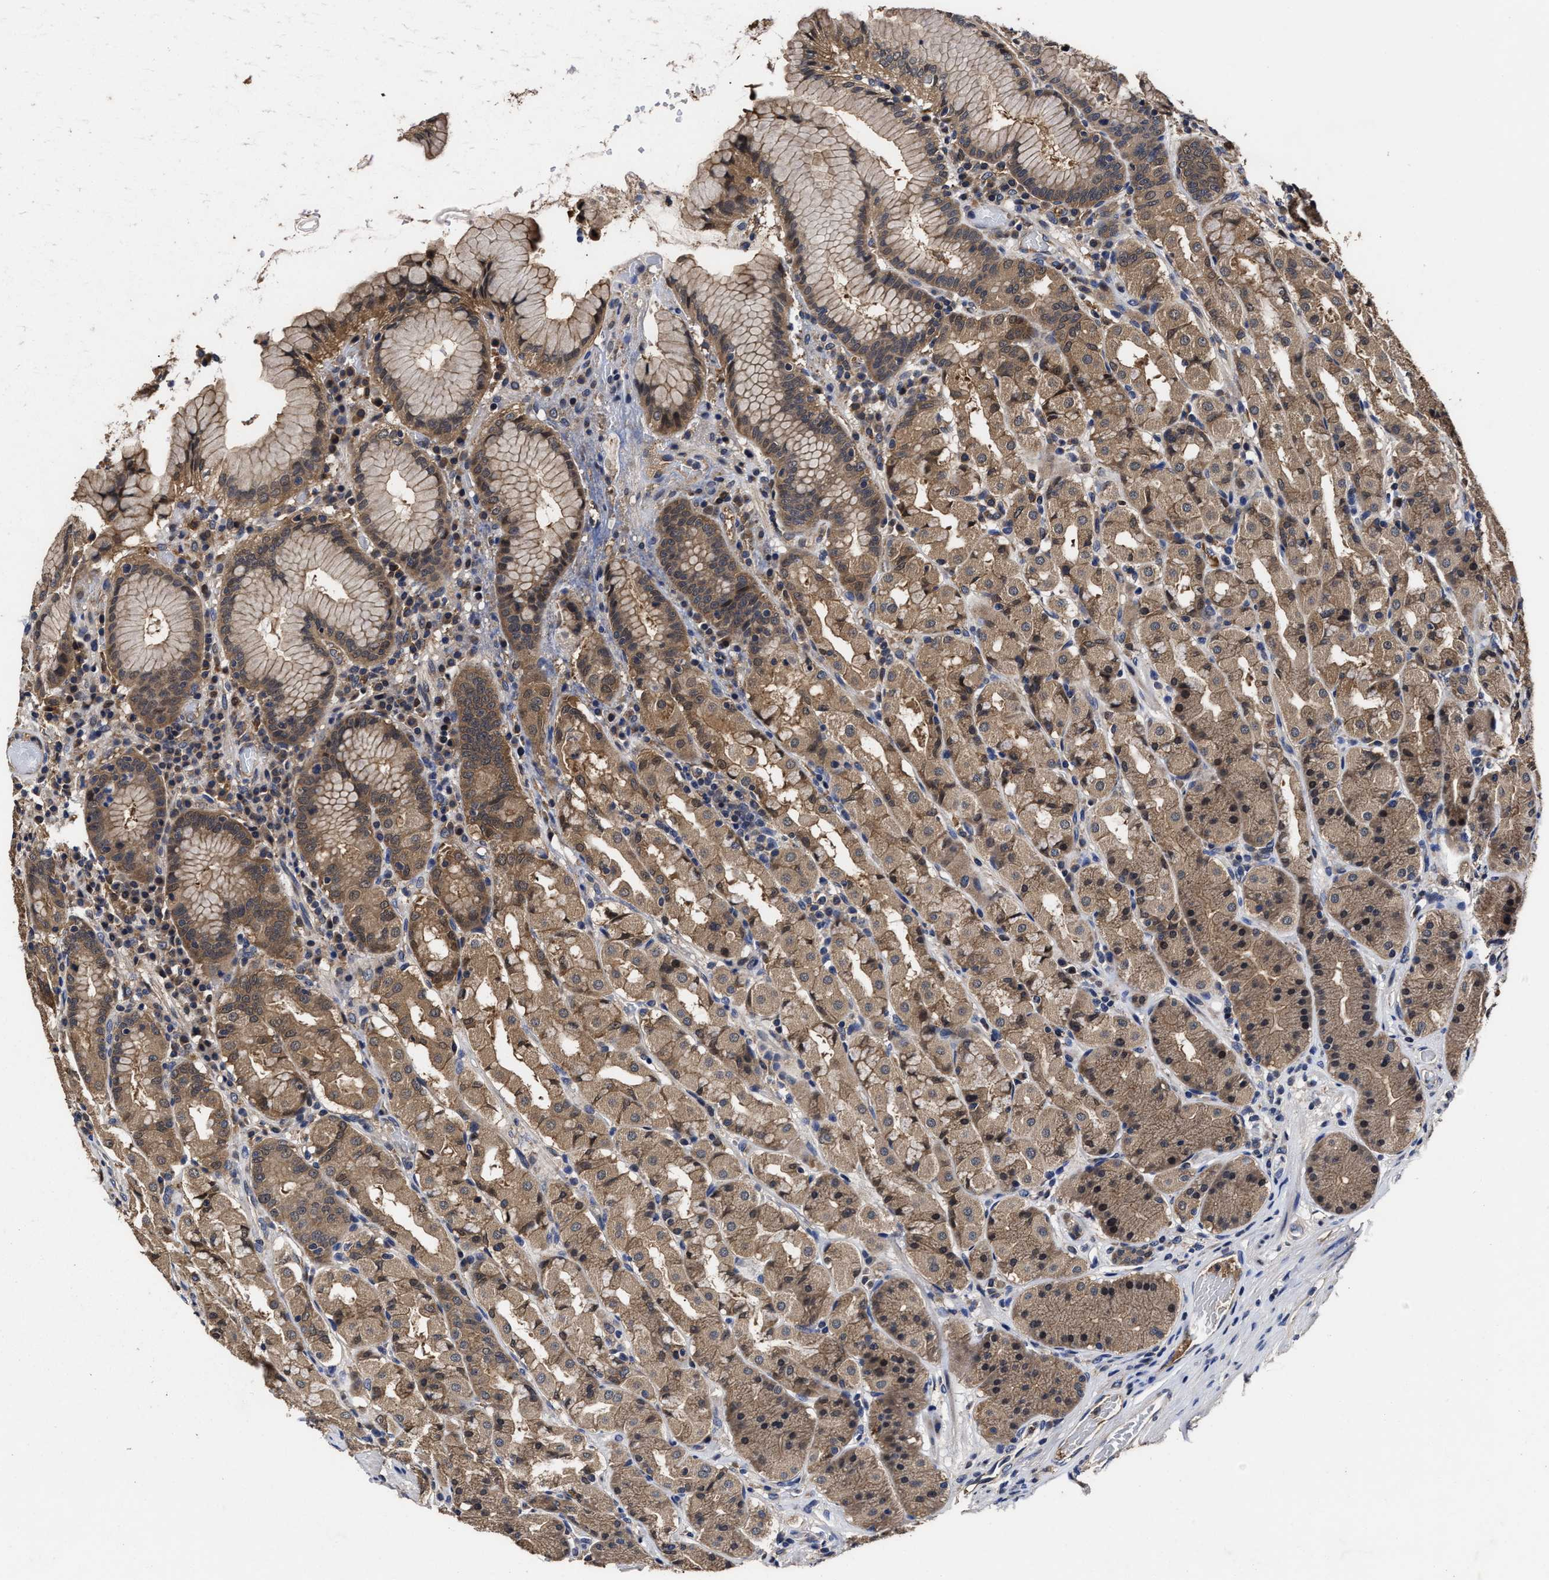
{"staining": {"intensity": "moderate", "quantity": ">75%", "location": "cytoplasmic/membranous"}, "tissue": "stomach", "cell_type": "Glandular cells", "image_type": "normal", "snomed": [{"axis": "morphology", "description": "Normal tissue, NOS"}, {"axis": "topography", "description": "Stomach"}, {"axis": "topography", "description": "Stomach, lower"}], "caption": "Stomach stained with IHC exhibits moderate cytoplasmic/membranous staining in approximately >75% of glandular cells. Nuclei are stained in blue.", "gene": "SOCS5", "patient": {"sex": "female", "age": 56}}